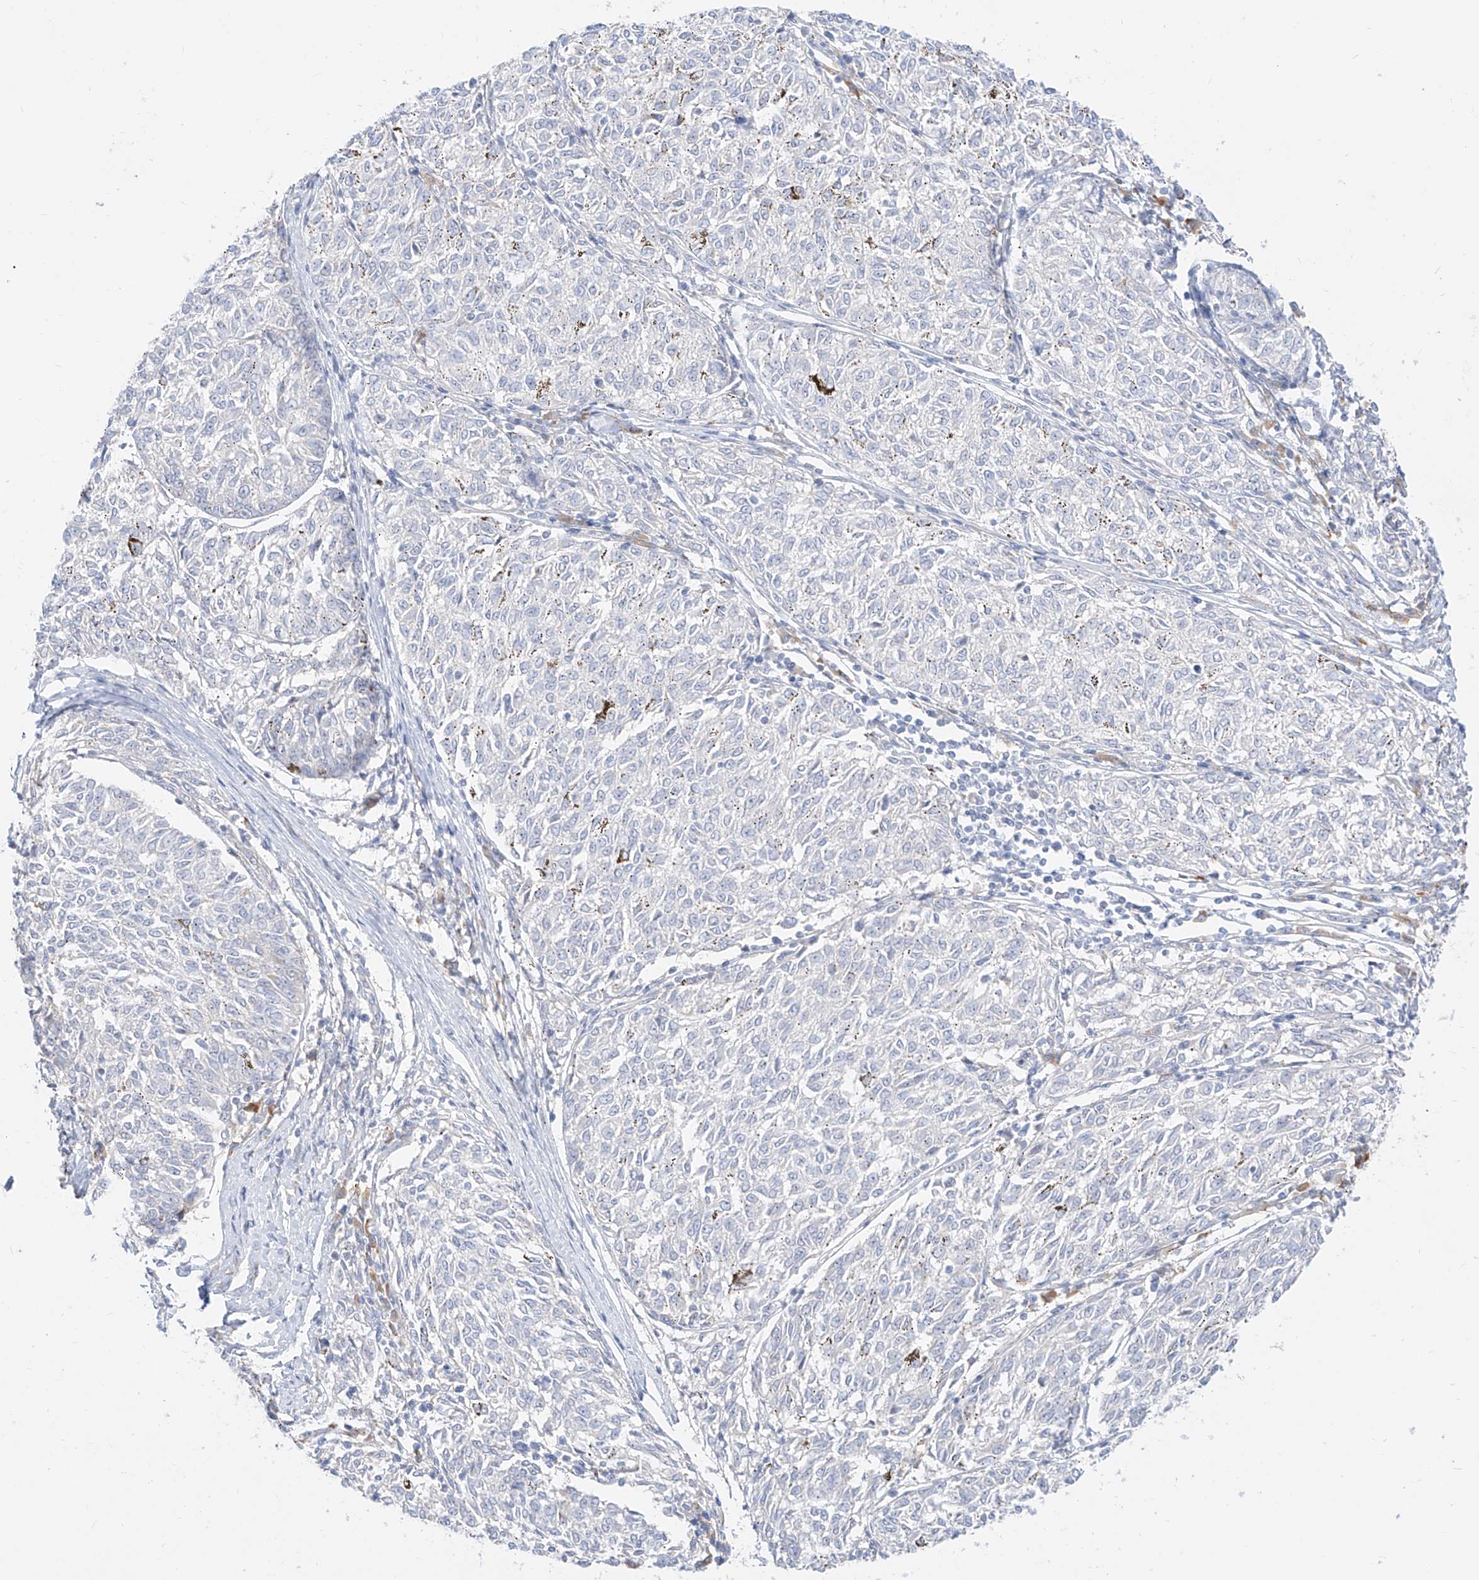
{"staining": {"intensity": "negative", "quantity": "none", "location": "none"}, "tissue": "melanoma", "cell_type": "Tumor cells", "image_type": "cancer", "snomed": [{"axis": "morphology", "description": "Malignant melanoma, NOS"}, {"axis": "topography", "description": "Skin"}], "caption": "A high-resolution photomicrograph shows immunohistochemistry (IHC) staining of malignant melanoma, which displays no significant positivity in tumor cells. (Brightfield microscopy of DAB (3,3'-diaminobenzidine) immunohistochemistry at high magnification).", "gene": "SYTL3", "patient": {"sex": "female", "age": 72}}